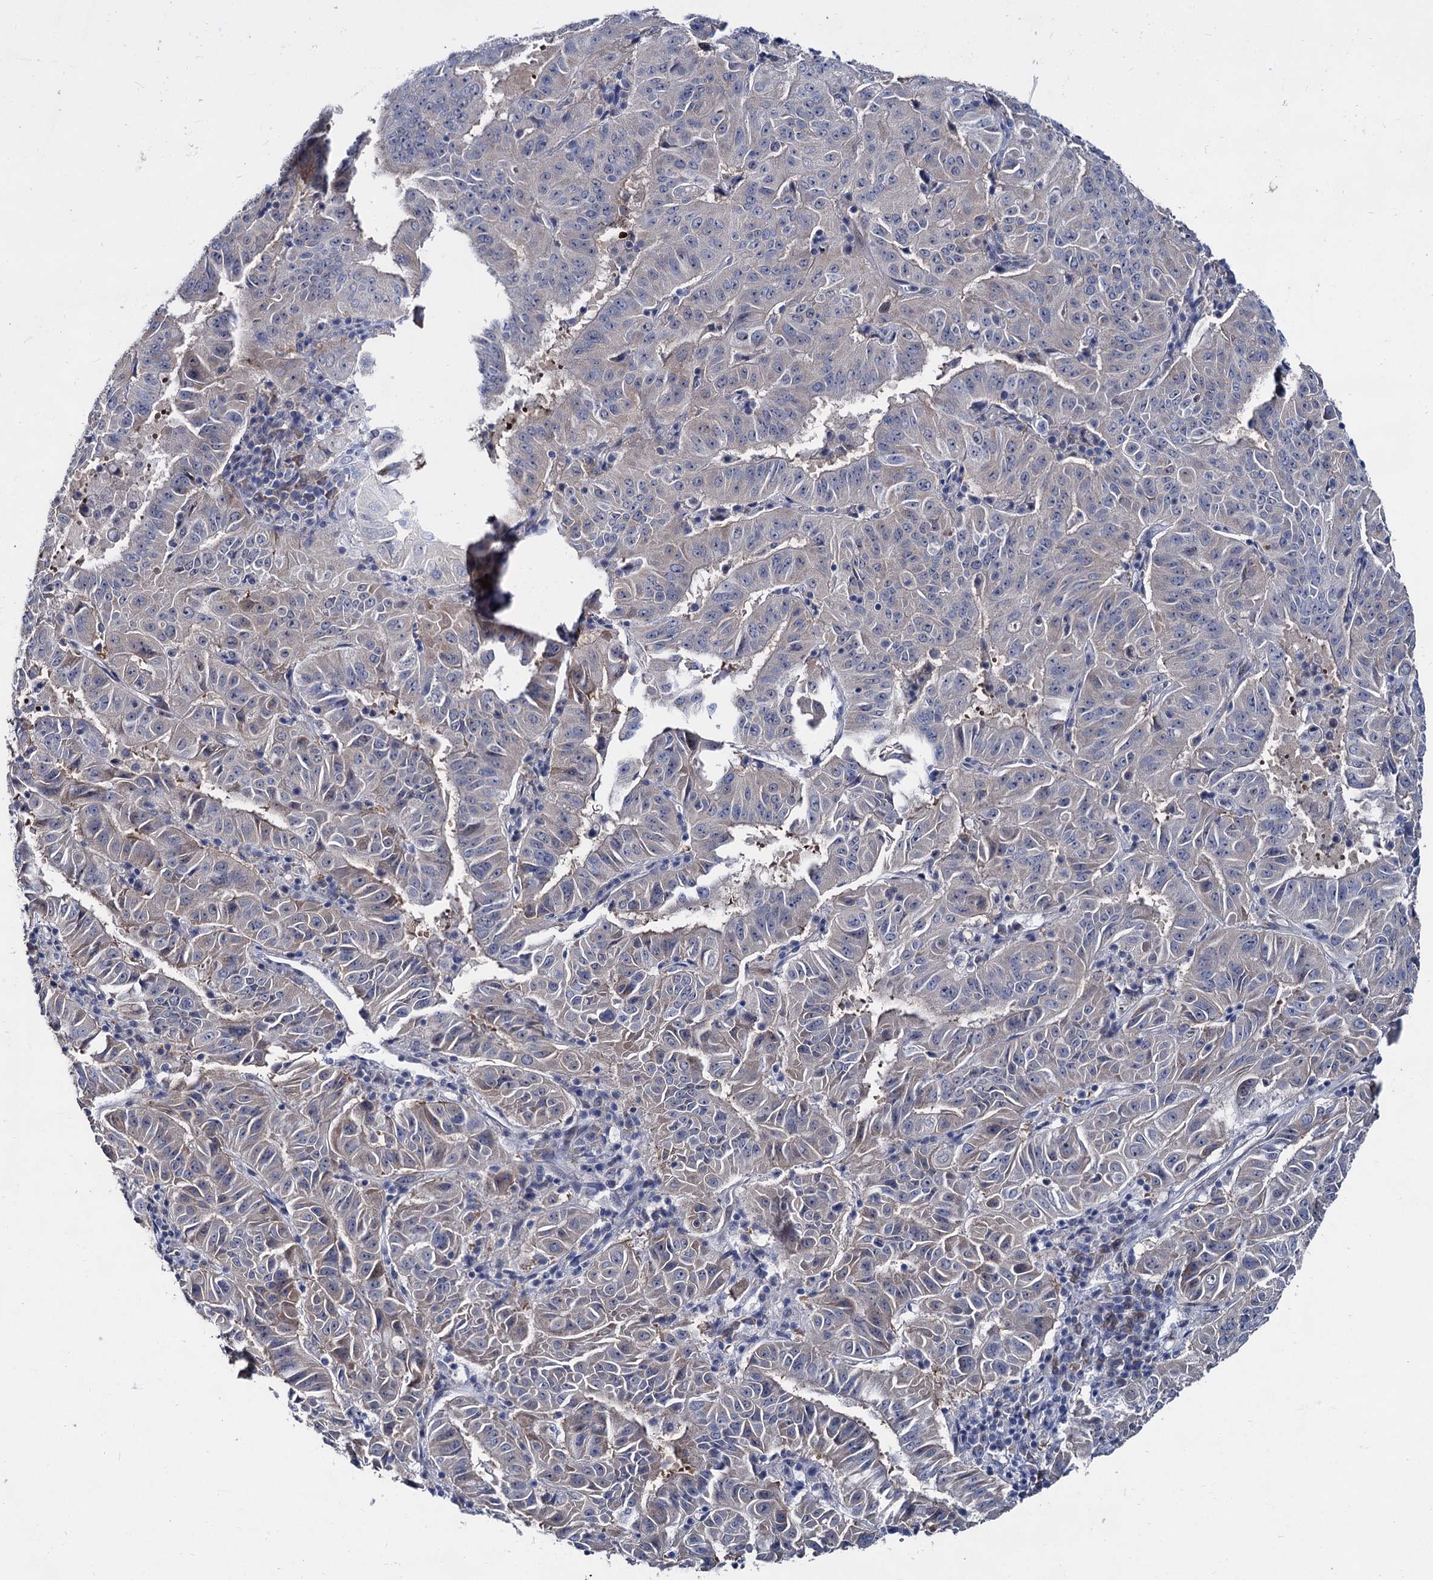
{"staining": {"intensity": "negative", "quantity": "none", "location": "none"}, "tissue": "pancreatic cancer", "cell_type": "Tumor cells", "image_type": "cancer", "snomed": [{"axis": "morphology", "description": "Adenocarcinoma, NOS"}, {"axis": "topography", "description": "Pancreas"}], "caption": "There is no significant expression in tumor cells of pancreatic cancer.", "gene": "CAPRIN2", "patient": {"sex": "male", "age": 63}}